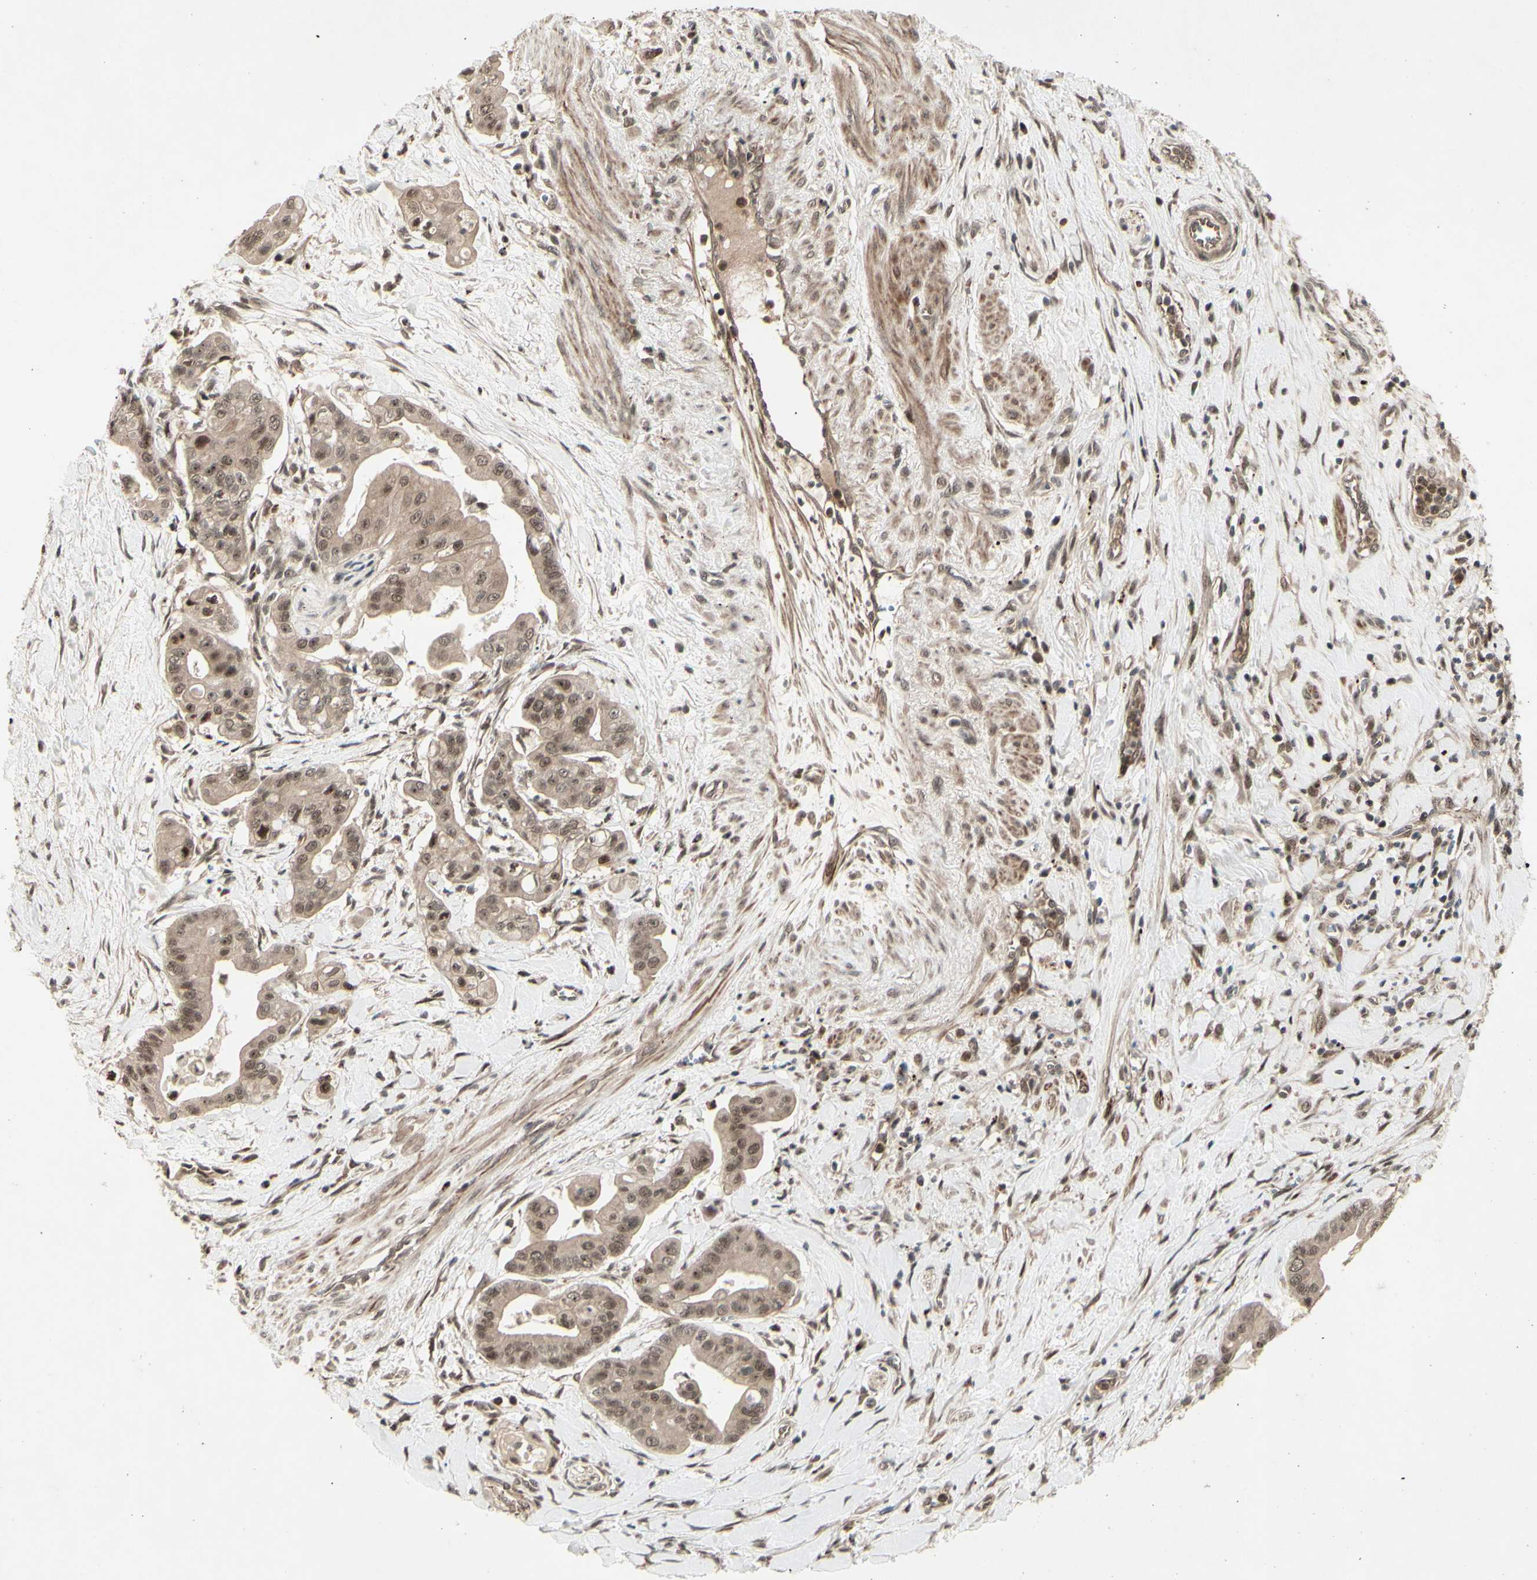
{"staining": {"intensity": "moderate", "quantity": ">75%", "location": "cytoplasmic/membranous,nuclear"}, "tissue": "pancreatic cancer", "cell_type": "Tumor cells", "image_type": "cancer", "snomed": [{"axis": "morphology", "description": "Adenocarcinoma, NOS"}, {"axis": "topography", "description": "Pancreas"}], "caption": "This histopathology image demonstrates IHC staining of human adenocarcinoma (pancreatic), with medium moderate cytoplasmic/membranous and nuclear expression in approximately >75% of tumor cells.", "gene": "MLF2", "patient": {"sex": "female", "age": 75}}